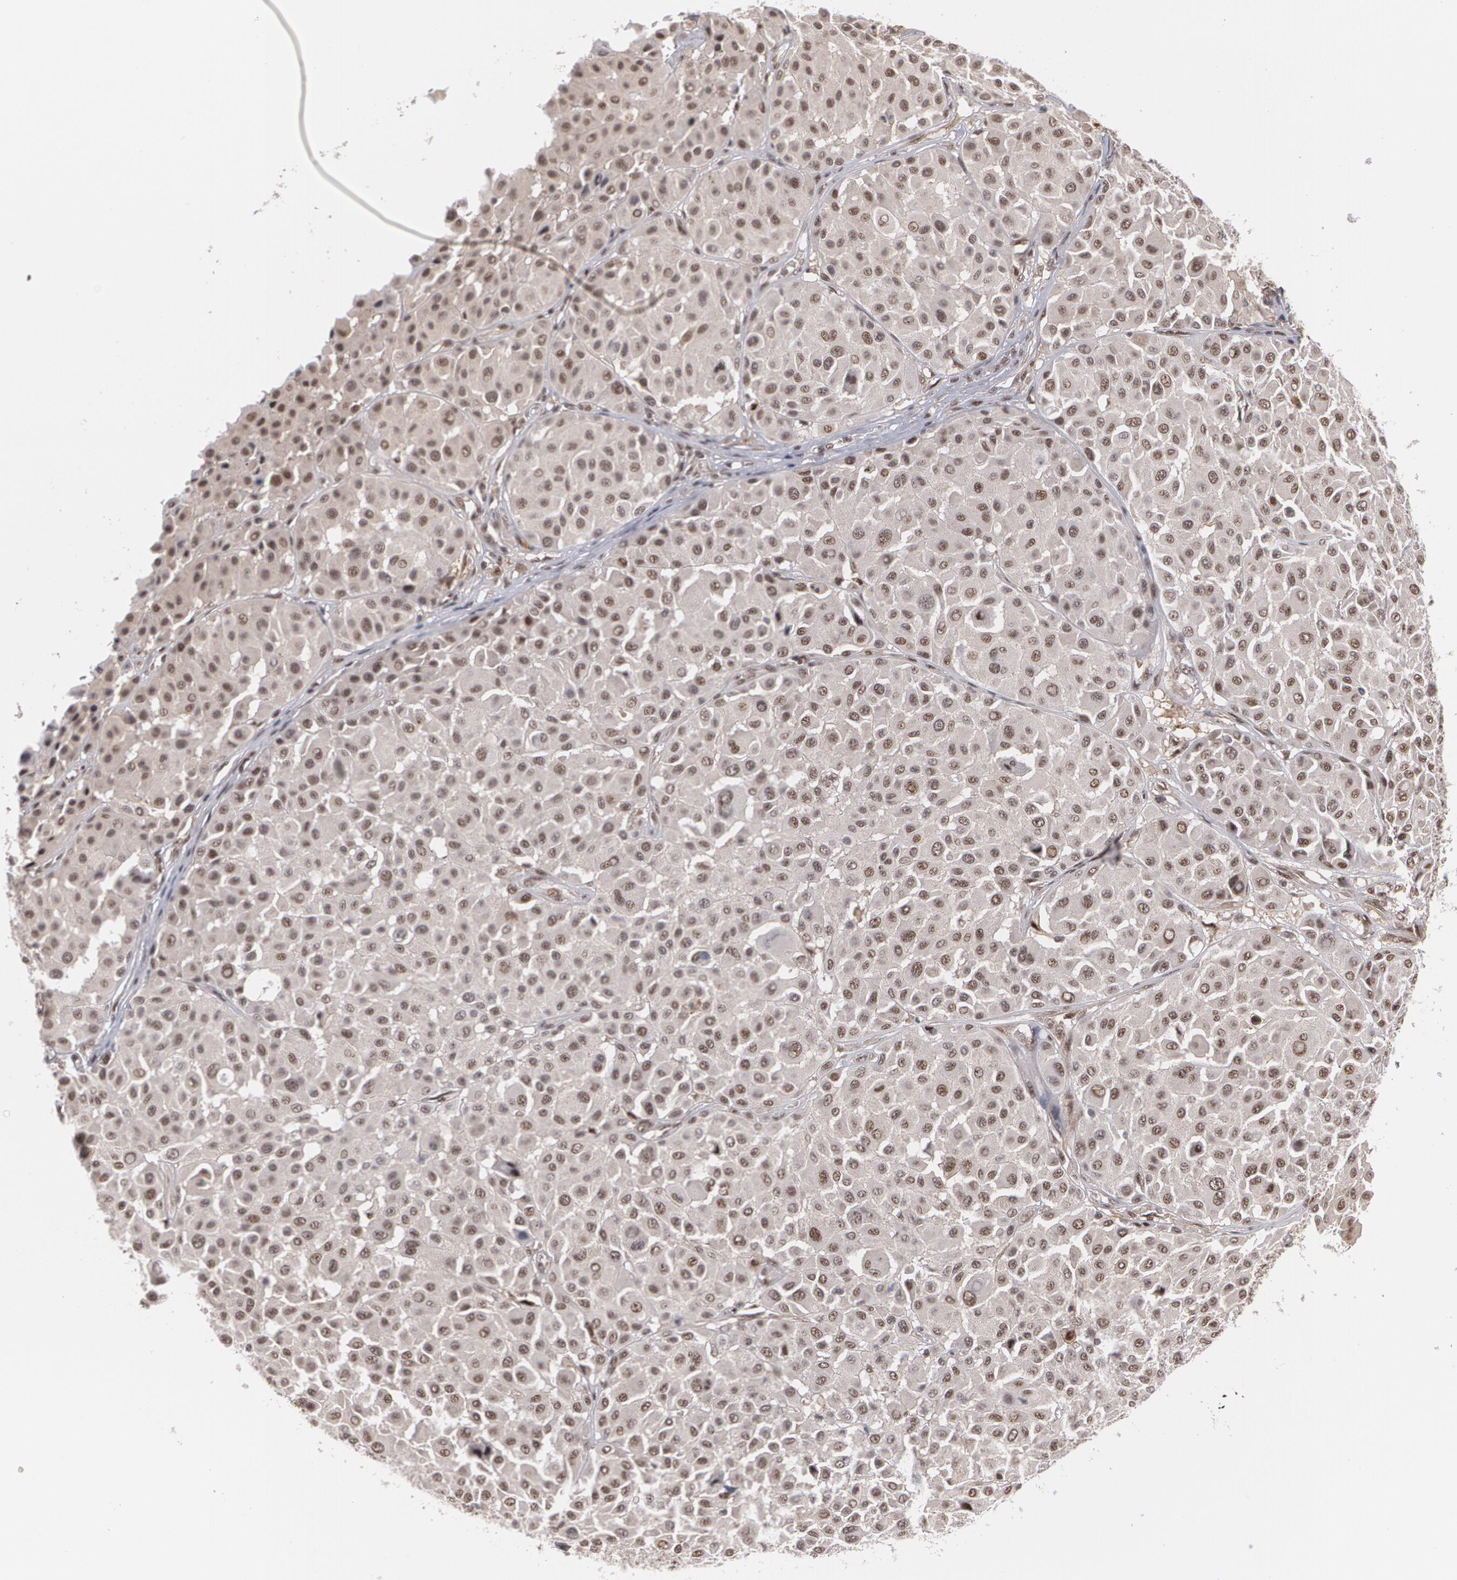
{"staining": {"intensity": "moderate", "quantity": "25%-75%", "location": "nuclear"}, "tissue": "melanoma", "cell_type": "Tumor cells", "image_type": "cancer", "snomed": [{"axis": "morphology", "description": "Malignant melanoma, Metastatic site"}, {"axis": "topography", "description": "Soft tissue"}], "caption": "This is an image of IHC staining of melanoma, which shows moderate positivity in the nuclear of tumor cells.", "gene": "ZNF234", "patient": {"sex": "male", "age": 41}}